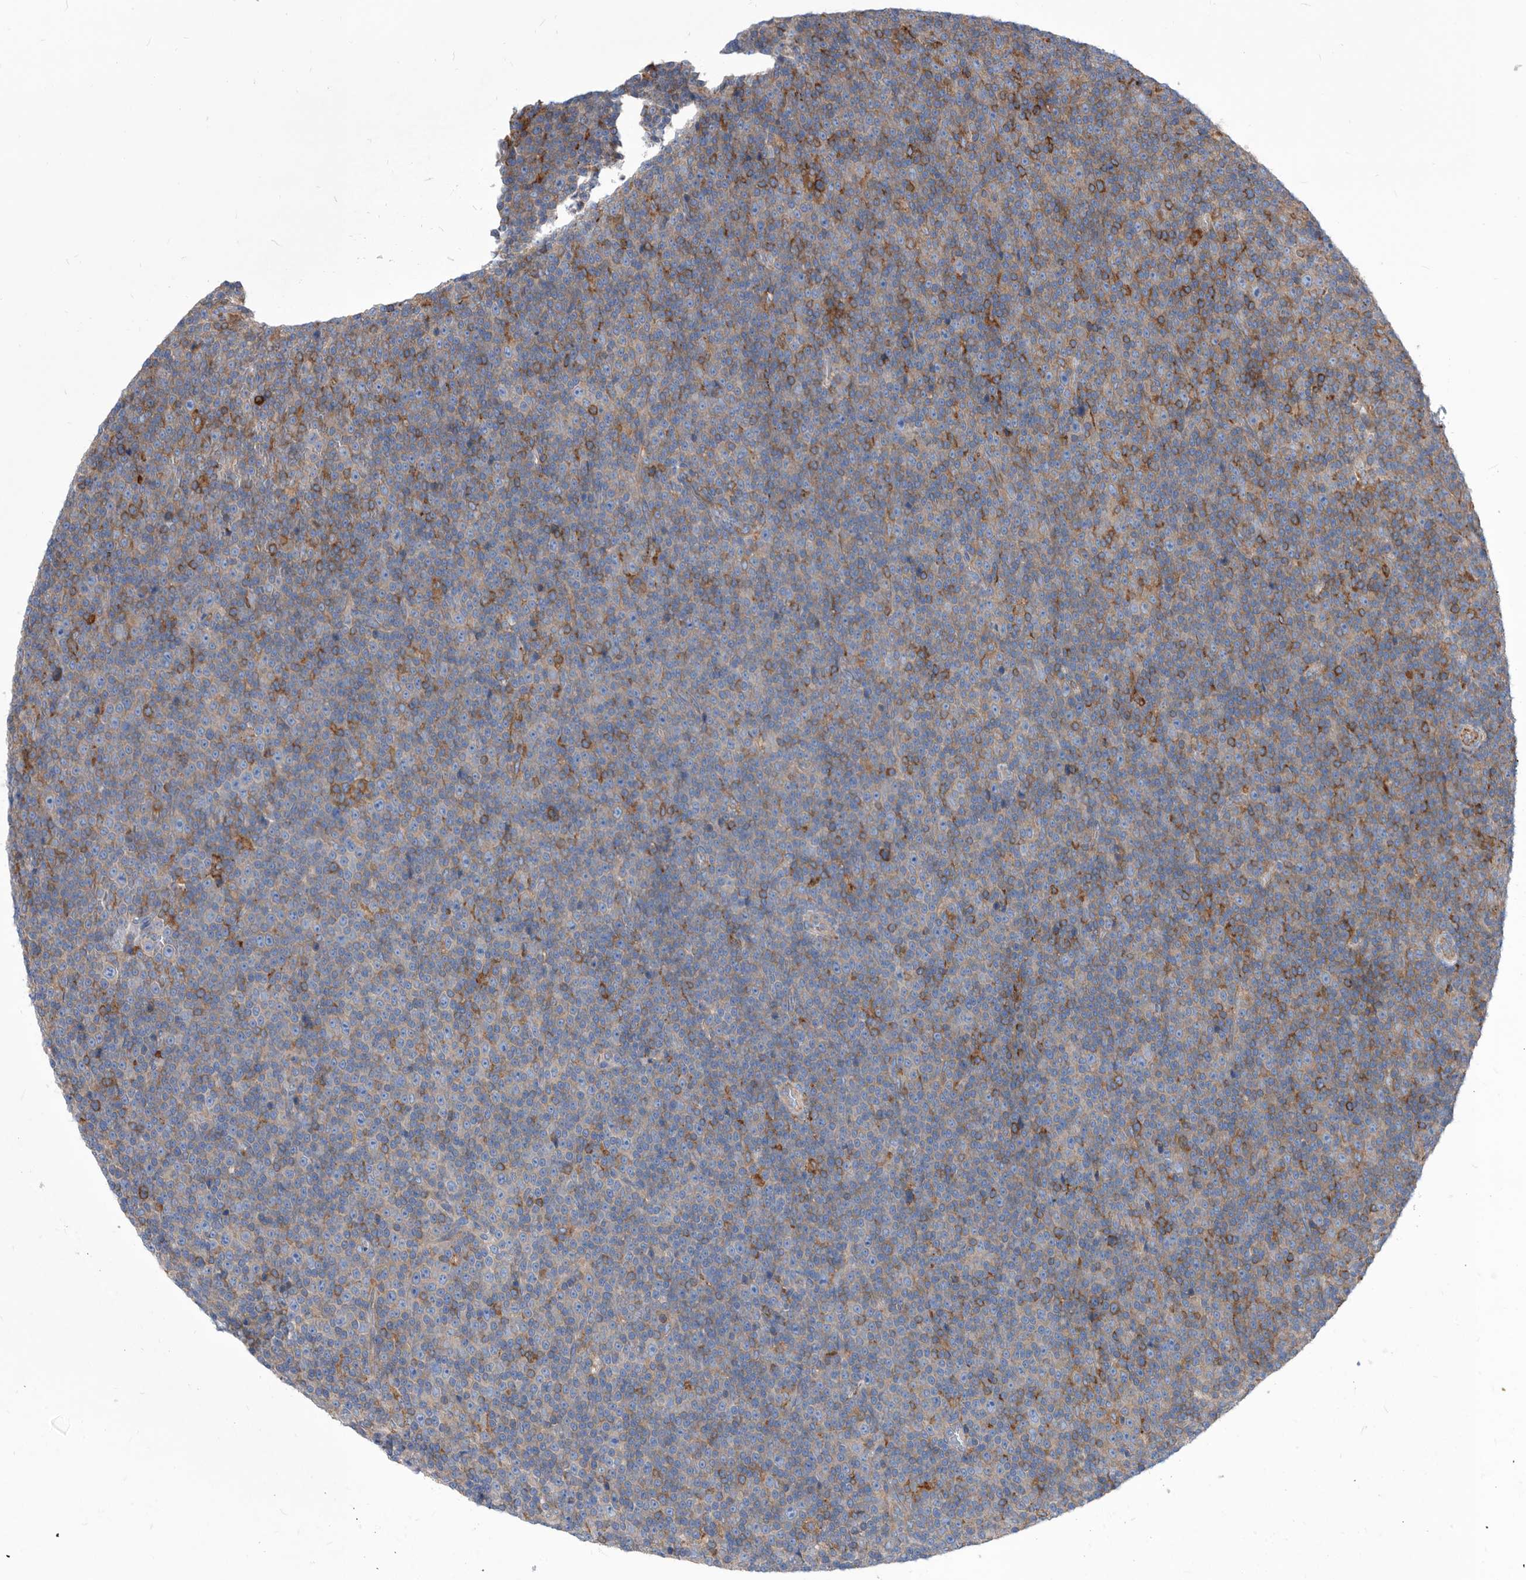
{"staining": {"intensity": "negative", "quantity": "none", "location": "none"}, "tissue": "lymphoma", "cell_type": "Tumor cells", "image_type": "cancer", "snomed": [{"axis": "morphology", "description": "Malignant lymphoma, non-Hodgkin's type, Low grade"}, {"axis": "topography", "description": "Lymph node"}], "caption": "This is a image of immunohistochemistry (IHC) staining of malignant lymphoma, non-Hodgkin's type (low-grade), which shows no positivity in tumor cells.", "gene": "SMG7", "patient": {"sex": "female", "age": 67}}